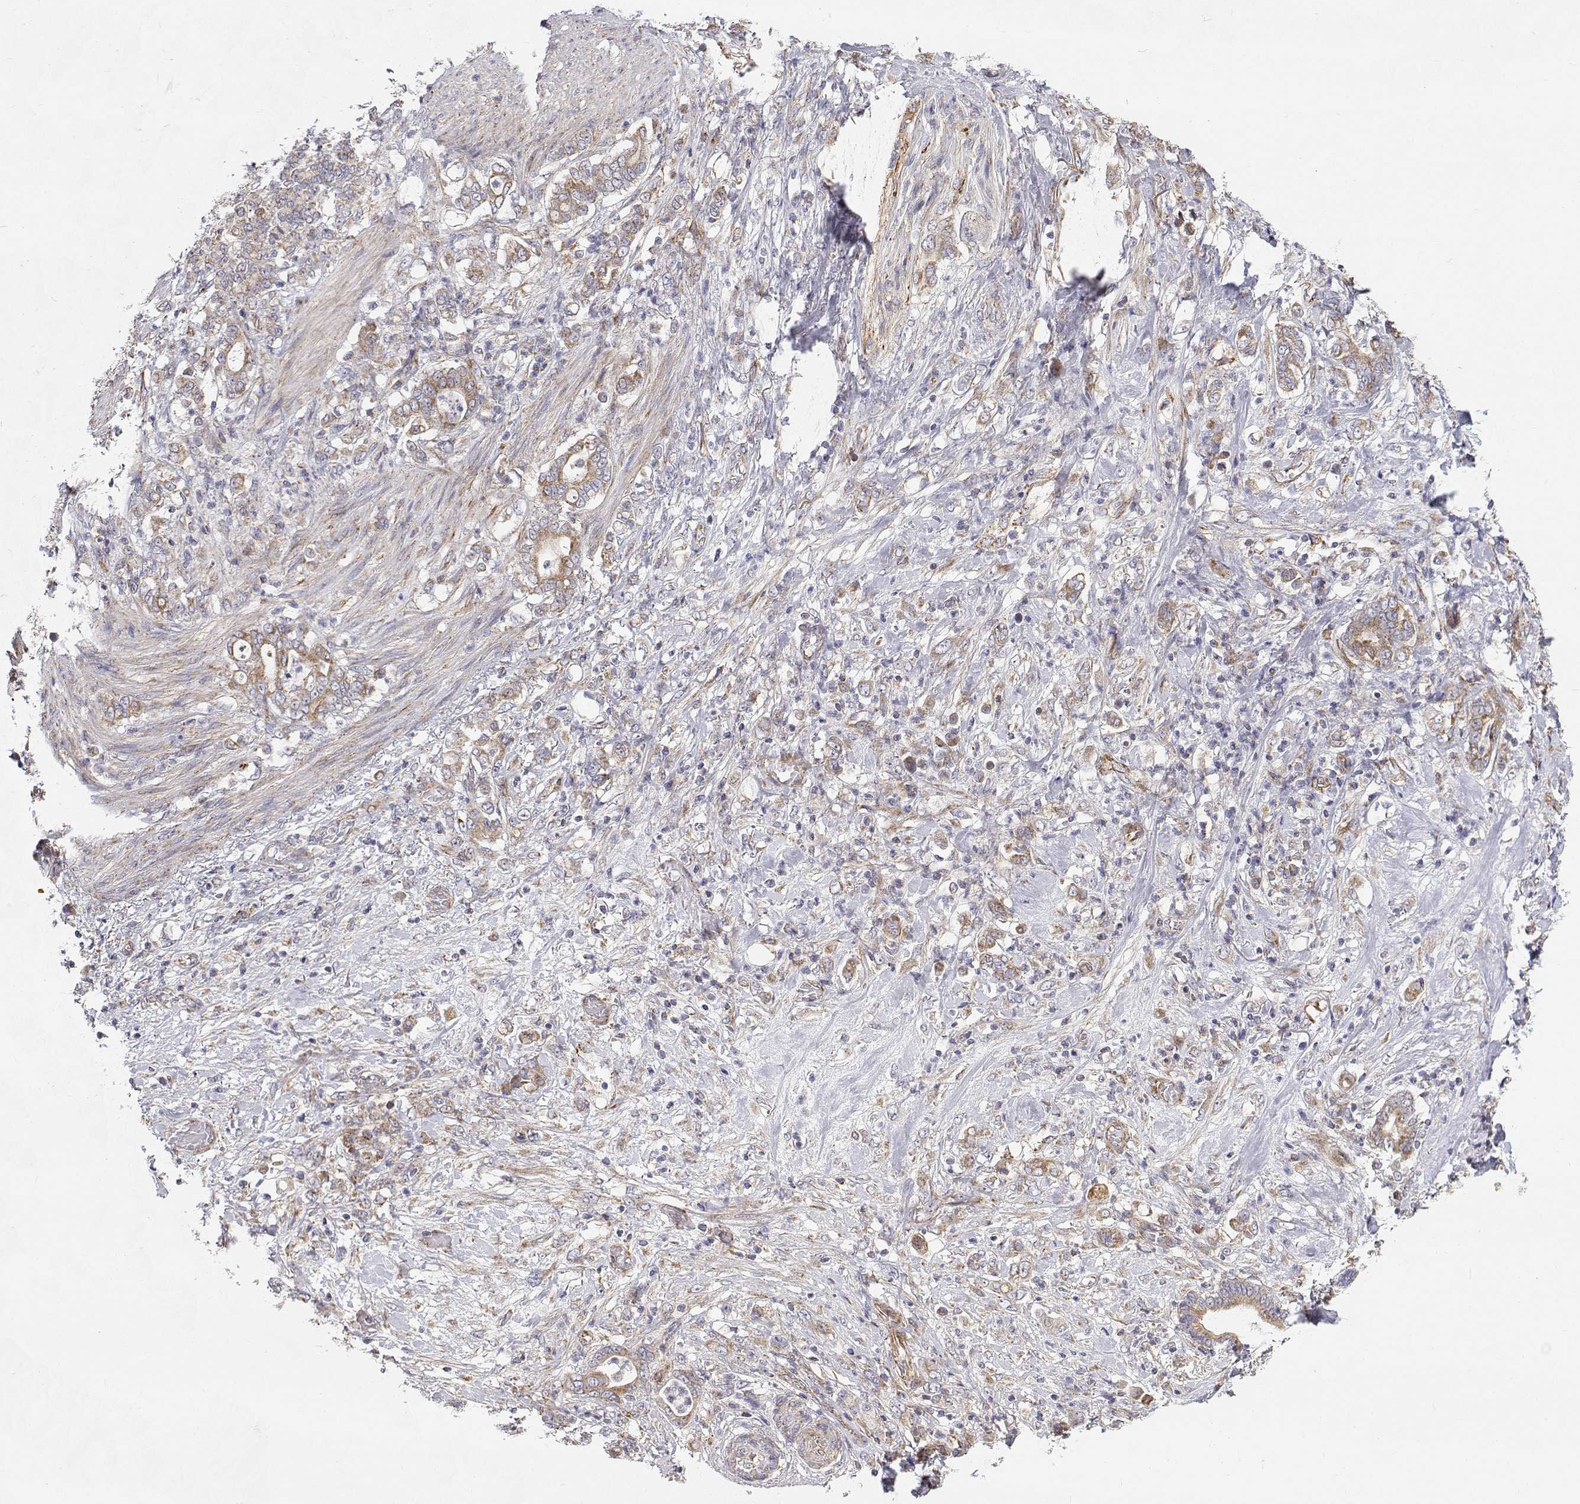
{"staining": {"intensity": "moderate", "quantity": "25%-75%", "location": "cytoplasmic/membranous"}, "tissue": "stomach cancer", "cell_type": "Tumor cells", "image_type": "cancer", "snomed": [{"axis": "morphology", "description": "Adenocarcinoma, NOS"}, {"axis": "topography", "description": "Stomach"}], "caption": "Human adenocarcinoma (stomach) stained for a protein (brown) exhibits moderate cytoplasmic/membranous positive staining in approximately 25%-75% of tumor cells.", "gene": "SPICE1", "patient": {"sex": "female", "age": 79}}